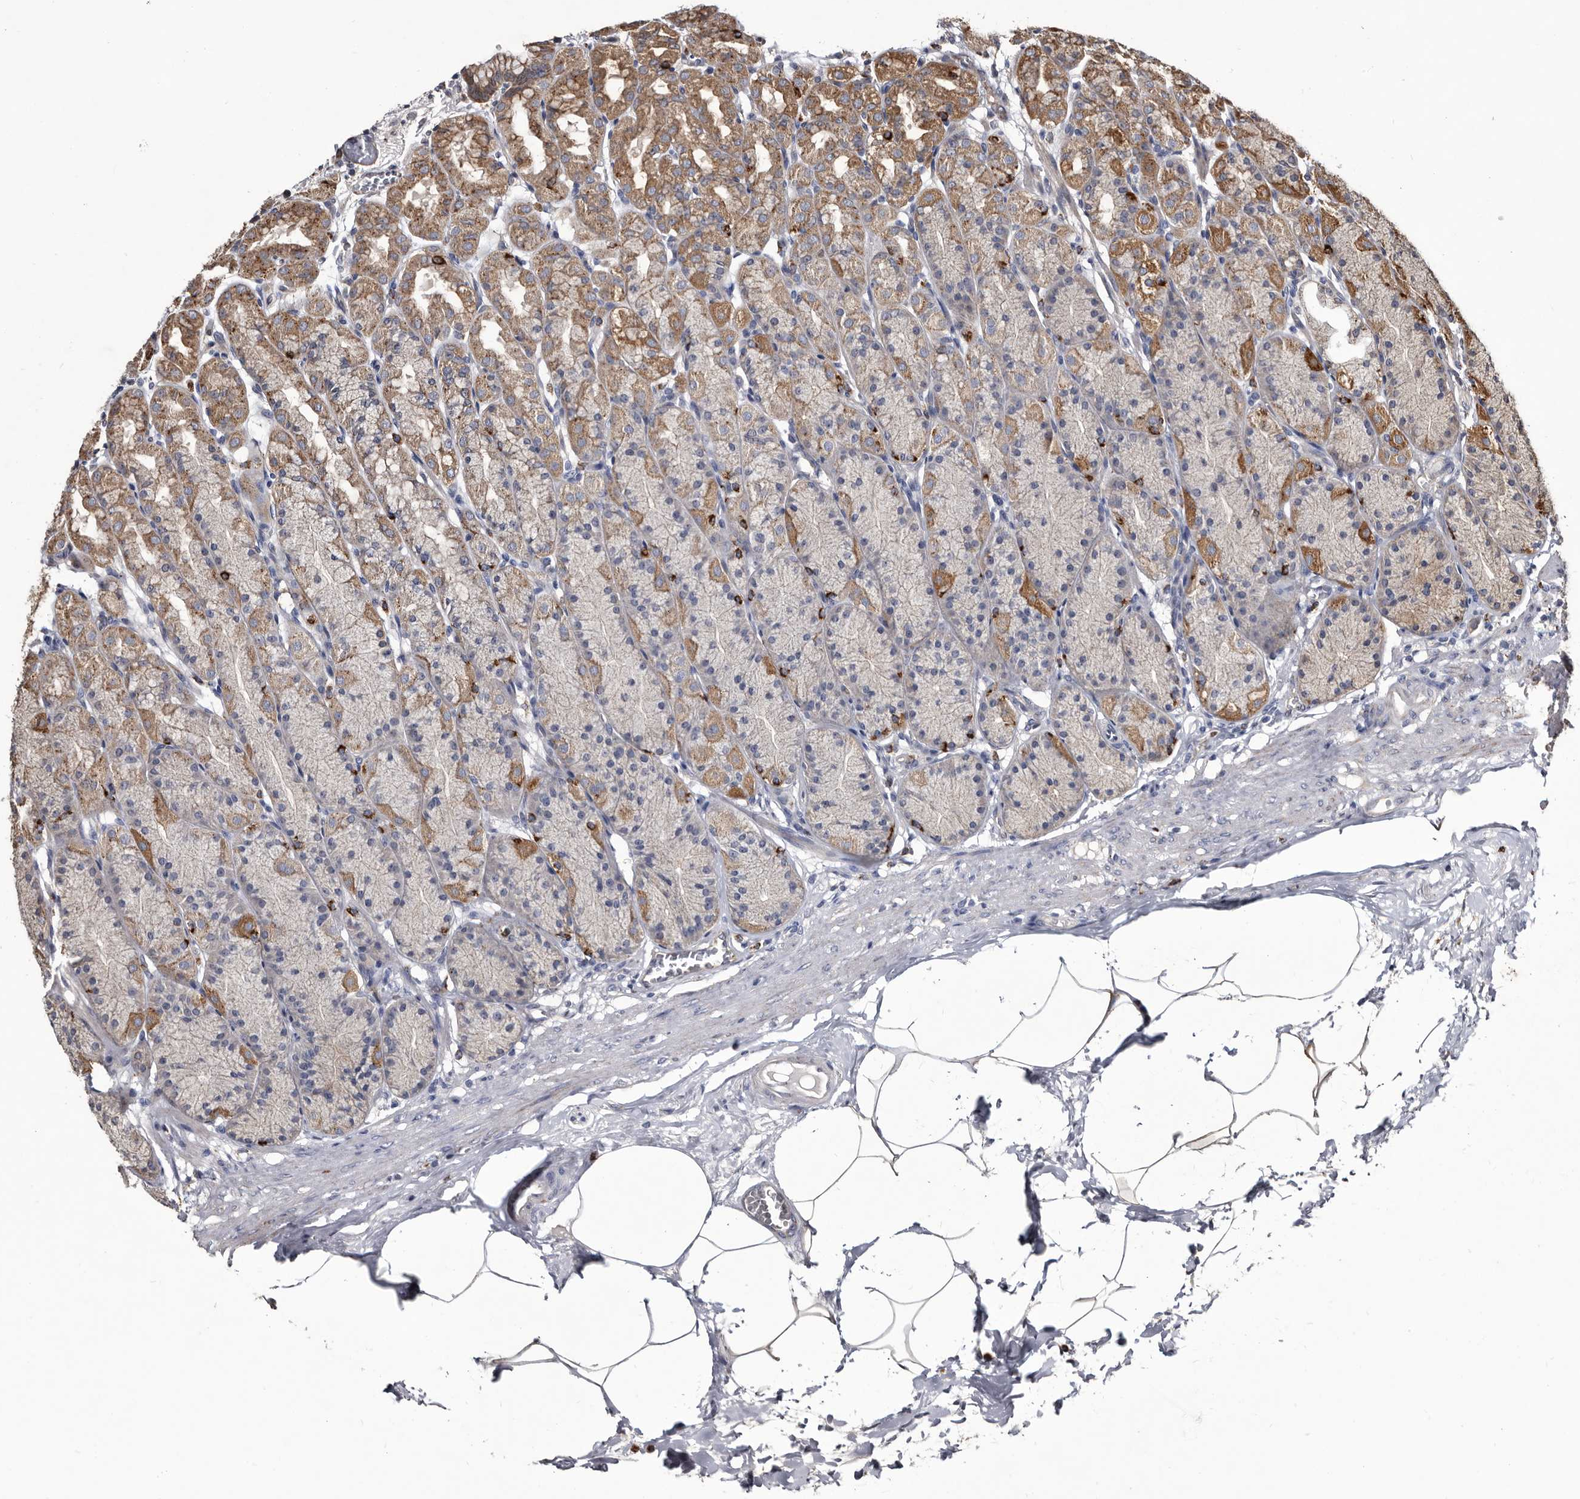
{"staining": {"intensity": "strong", "quantity": "<25%", "location": "cytoplasmic/membranous"}, "tissue": "stomach", "cell_type": "Glandular cells", "image_type": "normal", "snomed": [{"axis": "morphology", "description": "Normal tissue, NOS"}, {"axis": "topography", "description": "Stomach"}], "caption": "Strong cytoplasmic/membranous positivity for a protein is present in approximately <25% of glandular cells of normal stomach using IHC.", "gene": "CTSA", "patient": {"sex": "male", "age": 42}}